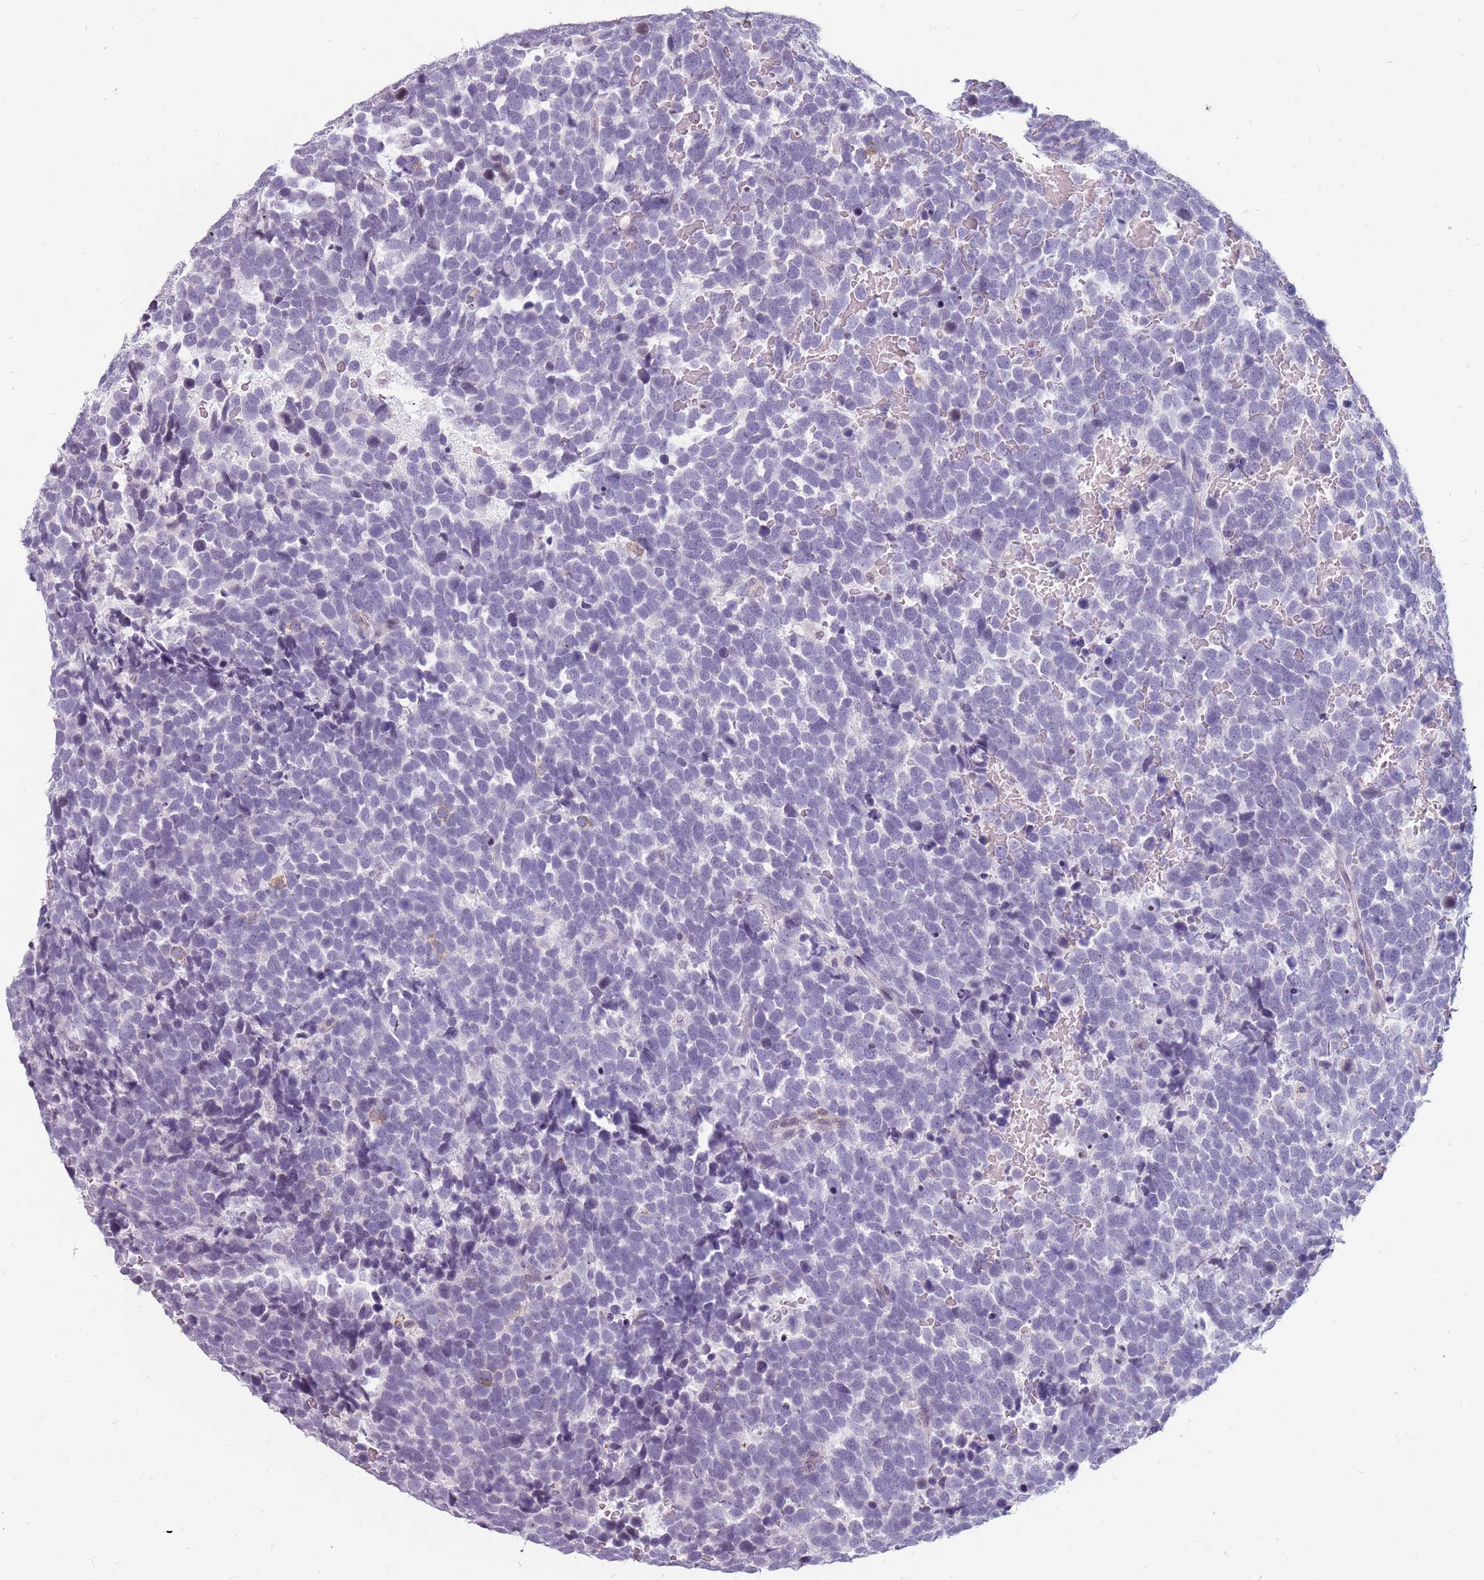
{"staining": {"intensity": "negative", "quantity": "none", "location": "none"}, "tissue": "urothelial cancer", "cell_type": "Tumor cells", "image_type": "cancer", "snomed": [{"axis": "morphology", "description": "Urothelial carcinoma, High grade"}, {"axis": "topography", "description": "Urinary bladder"}], "caption": "Protein analysis of urothelial cancer shows no significant expression in tumor cells. (DAB IHC with hematoxylin counter stain).", "gene": "NEK6", "patient": {"sex": "female", "age": 82}}